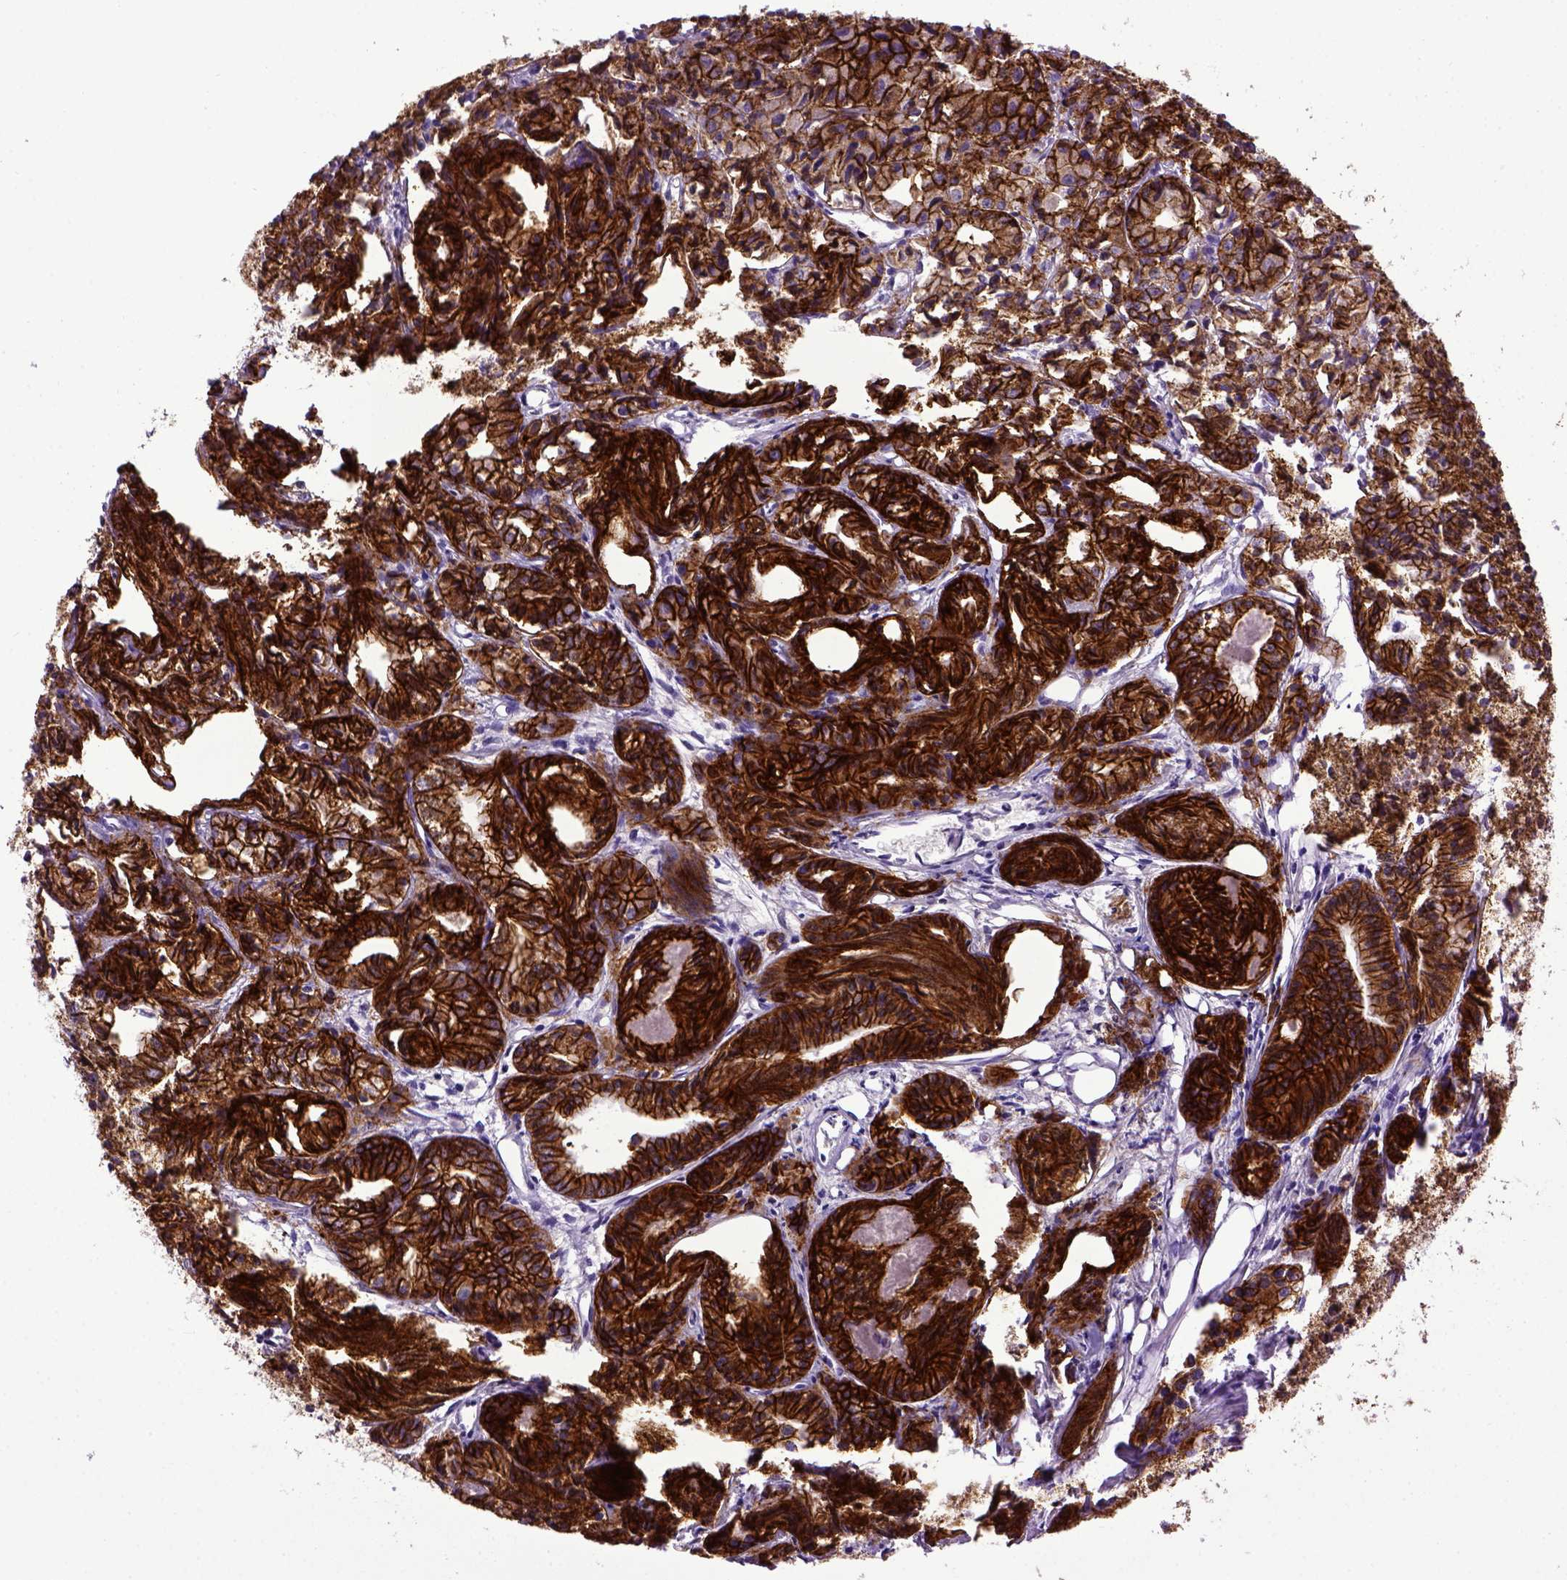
{"staining": {"intensity": "strong", "quantity": ">75%", "location": "cytoplasmic/membranous"}, "tissue": "prostate cancer", "cell_type": "Tumor cells", "image_type": "cancer", "snomed": [{"axis": "morphology", "description": "Adenocarcinoma, Medium grade"}, {"axis": "topography", "description": "Prostate"}], "caption": "A high amount of strong cytoplasmic/membranous expression is appreciated in approximately >75% of tumor cells in medium-grade adenocarcinoma (prostate) tissue. The protein is shown in brown color, while the nuclei are stained blue.", "gene": "CDH1", "patient": {"sex": "male", "age": 74}}